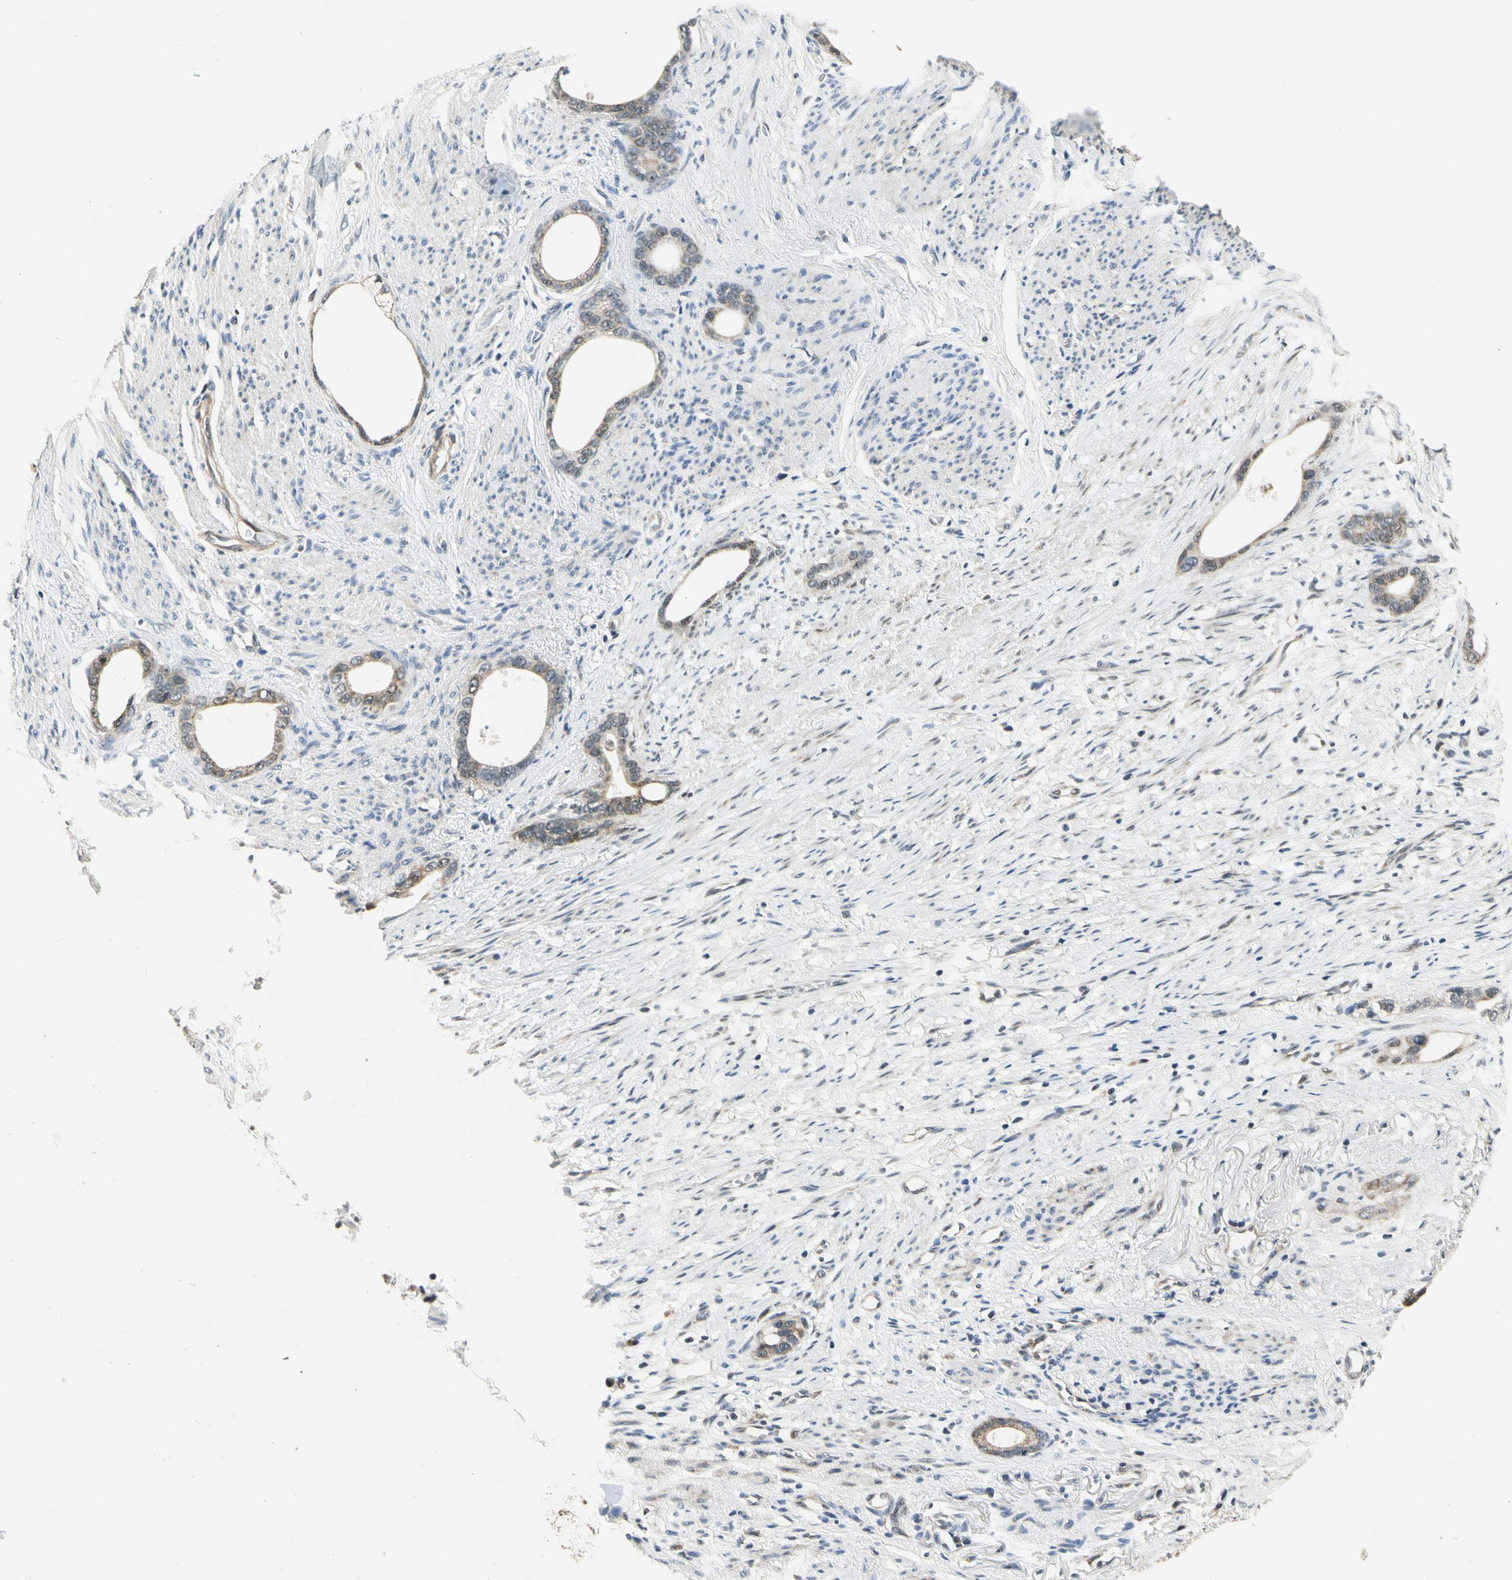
{"staining": {"intensity": "moderate", "quantity": ">75%", "location": "cytoplasmic/membranous"}, "tissue": "stomach cancer", "cell_type": "Tumor cells", "image_type": "cancer", "snomed": [{"axis": "morphology", "description": "Adenocarcinoma, NOS"}, {"axis": "topography", "description": "Stomach"}], "caption": "This photomicrograph shows stomach cancer stained with immunohistochemistry (IHC) to label a protein in brown. The cytoplasmic/membranous of tumor cells show moderate positivity for the protein. Nuclei are counter-stained blue.", "gene": "PDK2", "patient": {"sex": "female", "age": 75}}